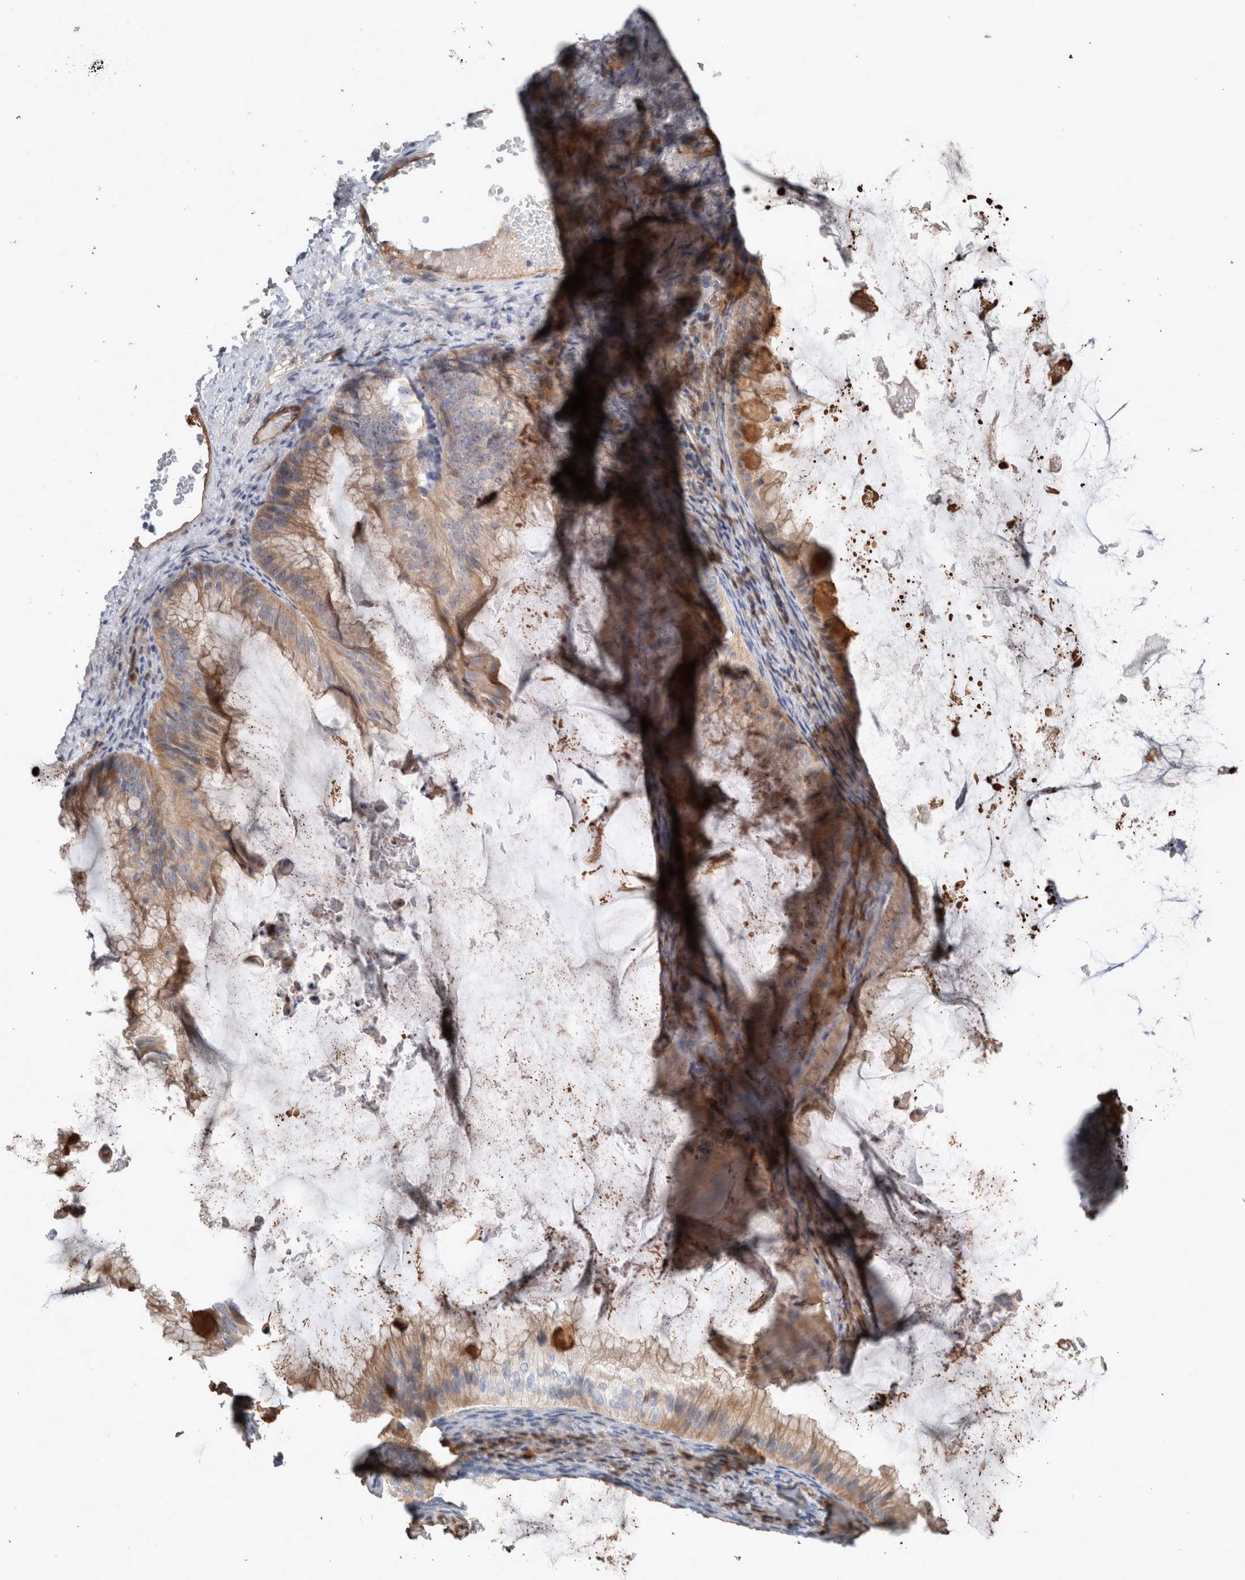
{"staining": {"intensity": "moderate", "quantity": ">75%", "location": "cytoplasmic/membranous"}, "tissue": "ovarian cancer", "cell_type": "Tumor cells", "image_type": "cancer", "snomed": [{"axis": "morphology", "description": "Cystadenocarcinoma, mucinous, NOS"}, {"axis": "topography", "description": "Ovary"}], "caption": "Ovarian cancer (mucinous cystadenocarcinoma) stained with DAB immunohistochemistry (IHC) displays medium levels of moderate cytoplasmic/membranous staining in about >75% of tumor cells. The protein of interest is stained brown, and the nuclei are stained in blue (DAB IHC with brightfield microscopy, high magnification).", "gene": "BCAM", "patient": {"sex": "female", "age": 61}}